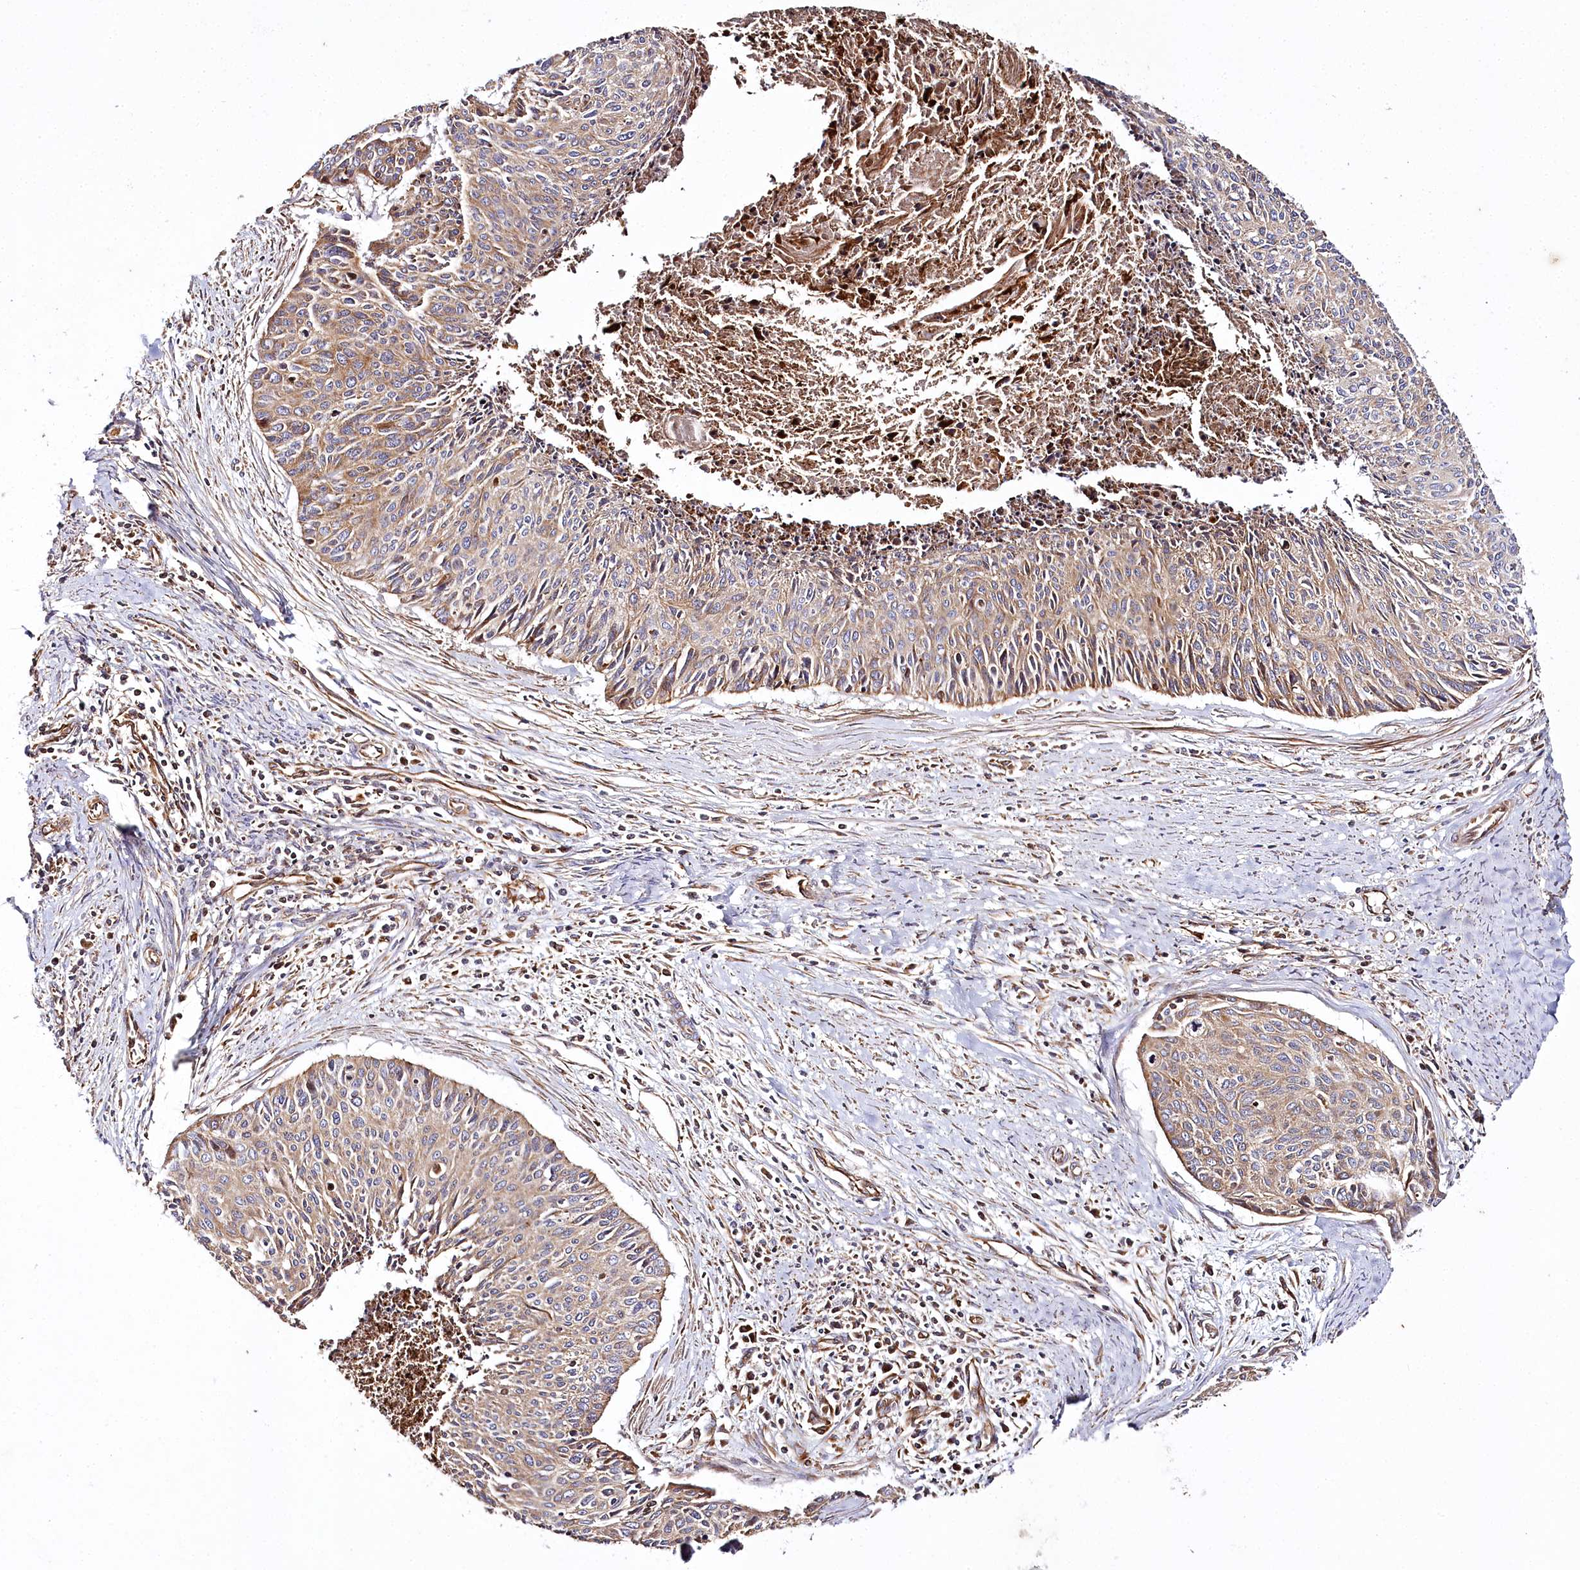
{"staining": {"intensity": "moderate", "quantity": ">75%", "location": "cytoplasmic/membranous"}, "tissue": "cervical cancer", "cell_type": "Tumor cells", "image_type": "cancer", "snomed": [{"axis": "morphology", "description": "Squamous cell carcinoma, NOS"}, {"axis": "topography", "description": "Cervix"}], "caption": "Human squamous cell carcinoma (cervical) stained for a protein (brown) demonstrates moderate cytoplasmic/membranous positive staining in about >75% of tumor cells.", "gene": "THUMPD3", "patient": {"sex": "female", "age": 55}}